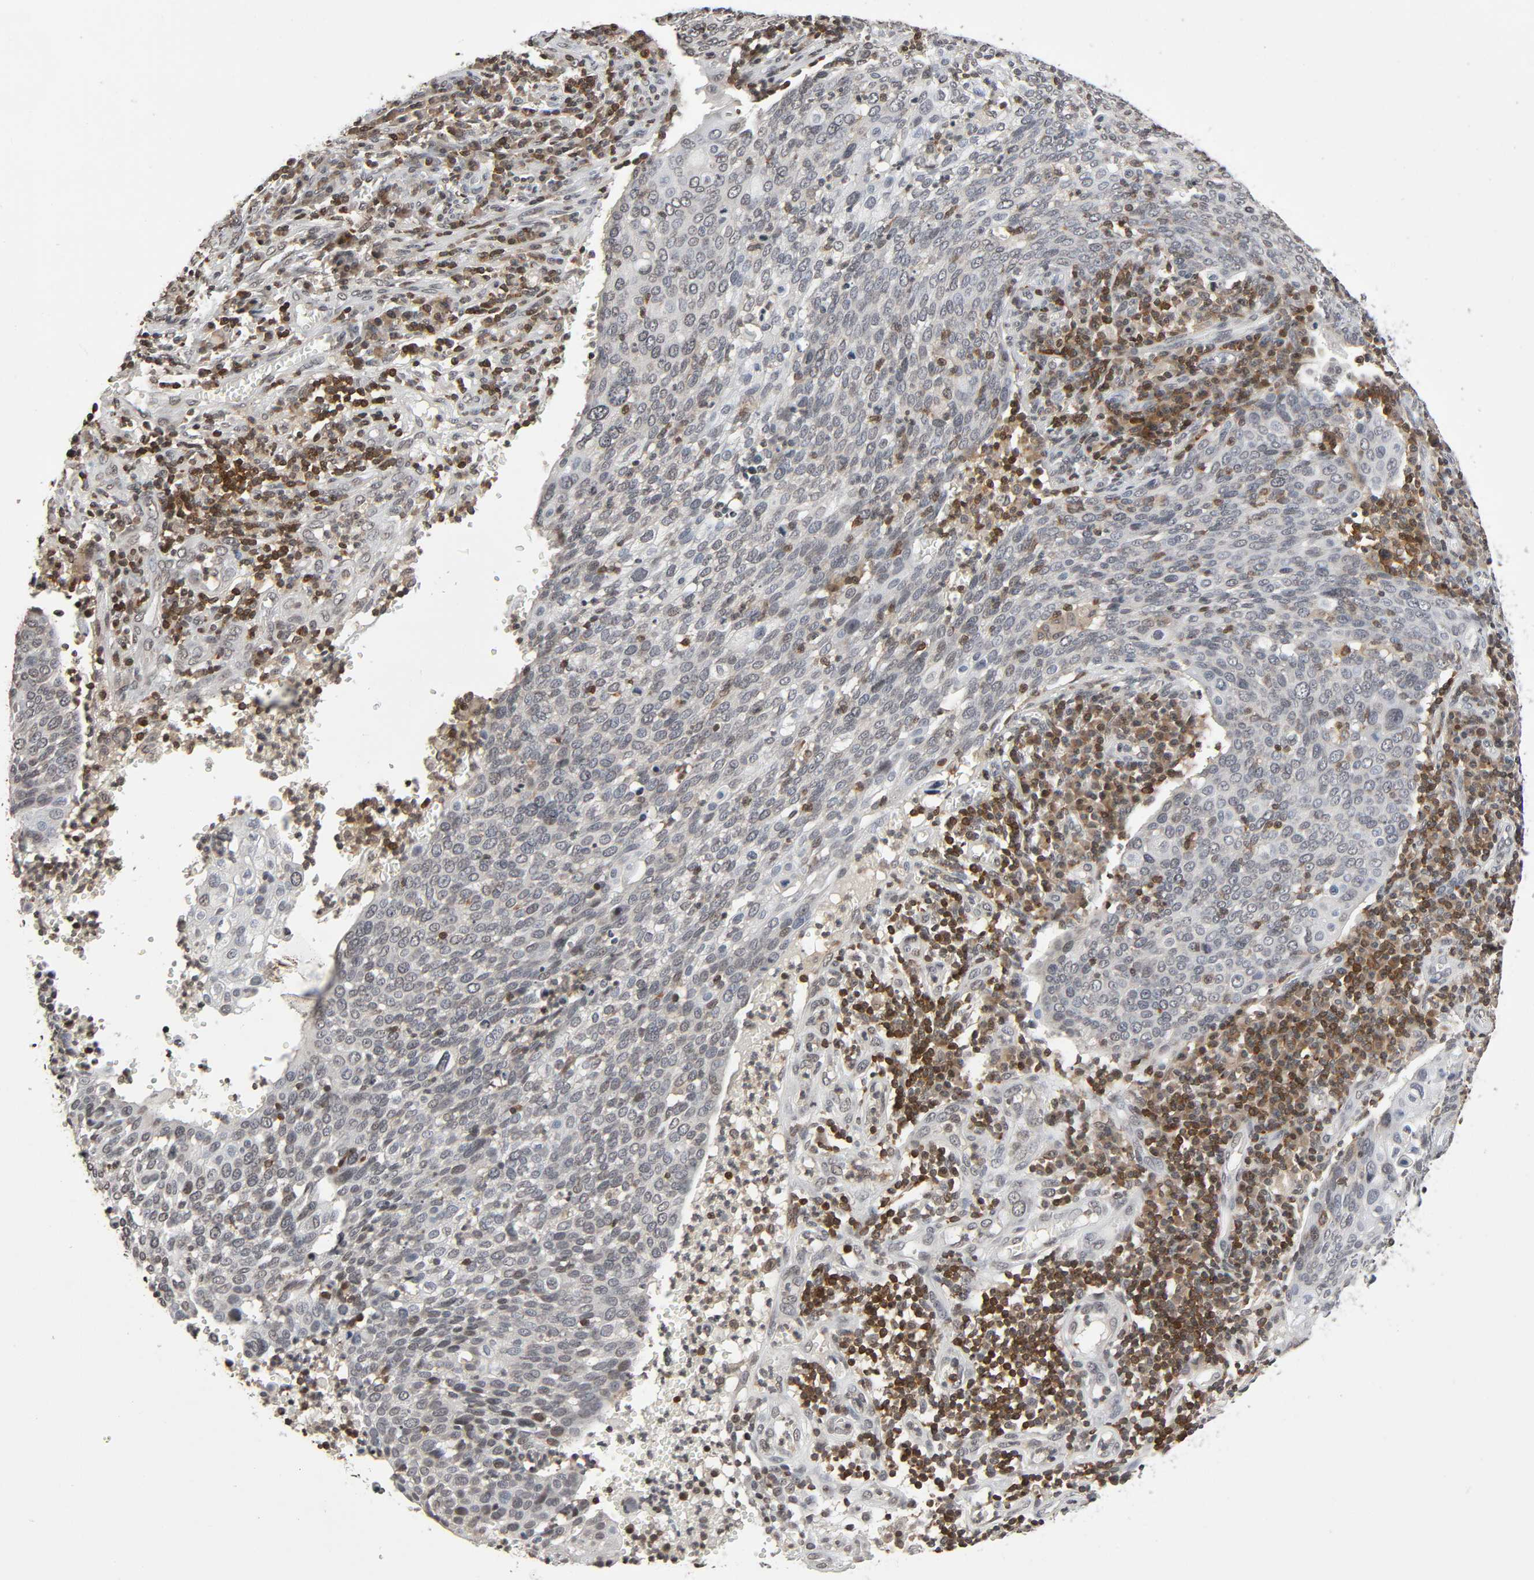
{"staining": {"intensity": "negative", "quantity": "none", "location": "none"}, "tissue": "cervical cancer", "cell_type": "Tumor cells", "image_type": "cancer", "snomed": [{"axis": "morphology", "description": "Squamous cell carcinoma, NOS"}, {"axis": "topography", "description": "Cervix"}], "caption": "Tumor cells are negative for brown protein staining in squamous cell carcinoma (cervical). (Stains: DAB (3,3'-diaminobenzidine) immunohistochemistry with hematoxylin counter stain, Microscopy: brightfield microscopy at high magnification).", "gene": "STK4", "patient": {"sex": "female", "age": 40}}